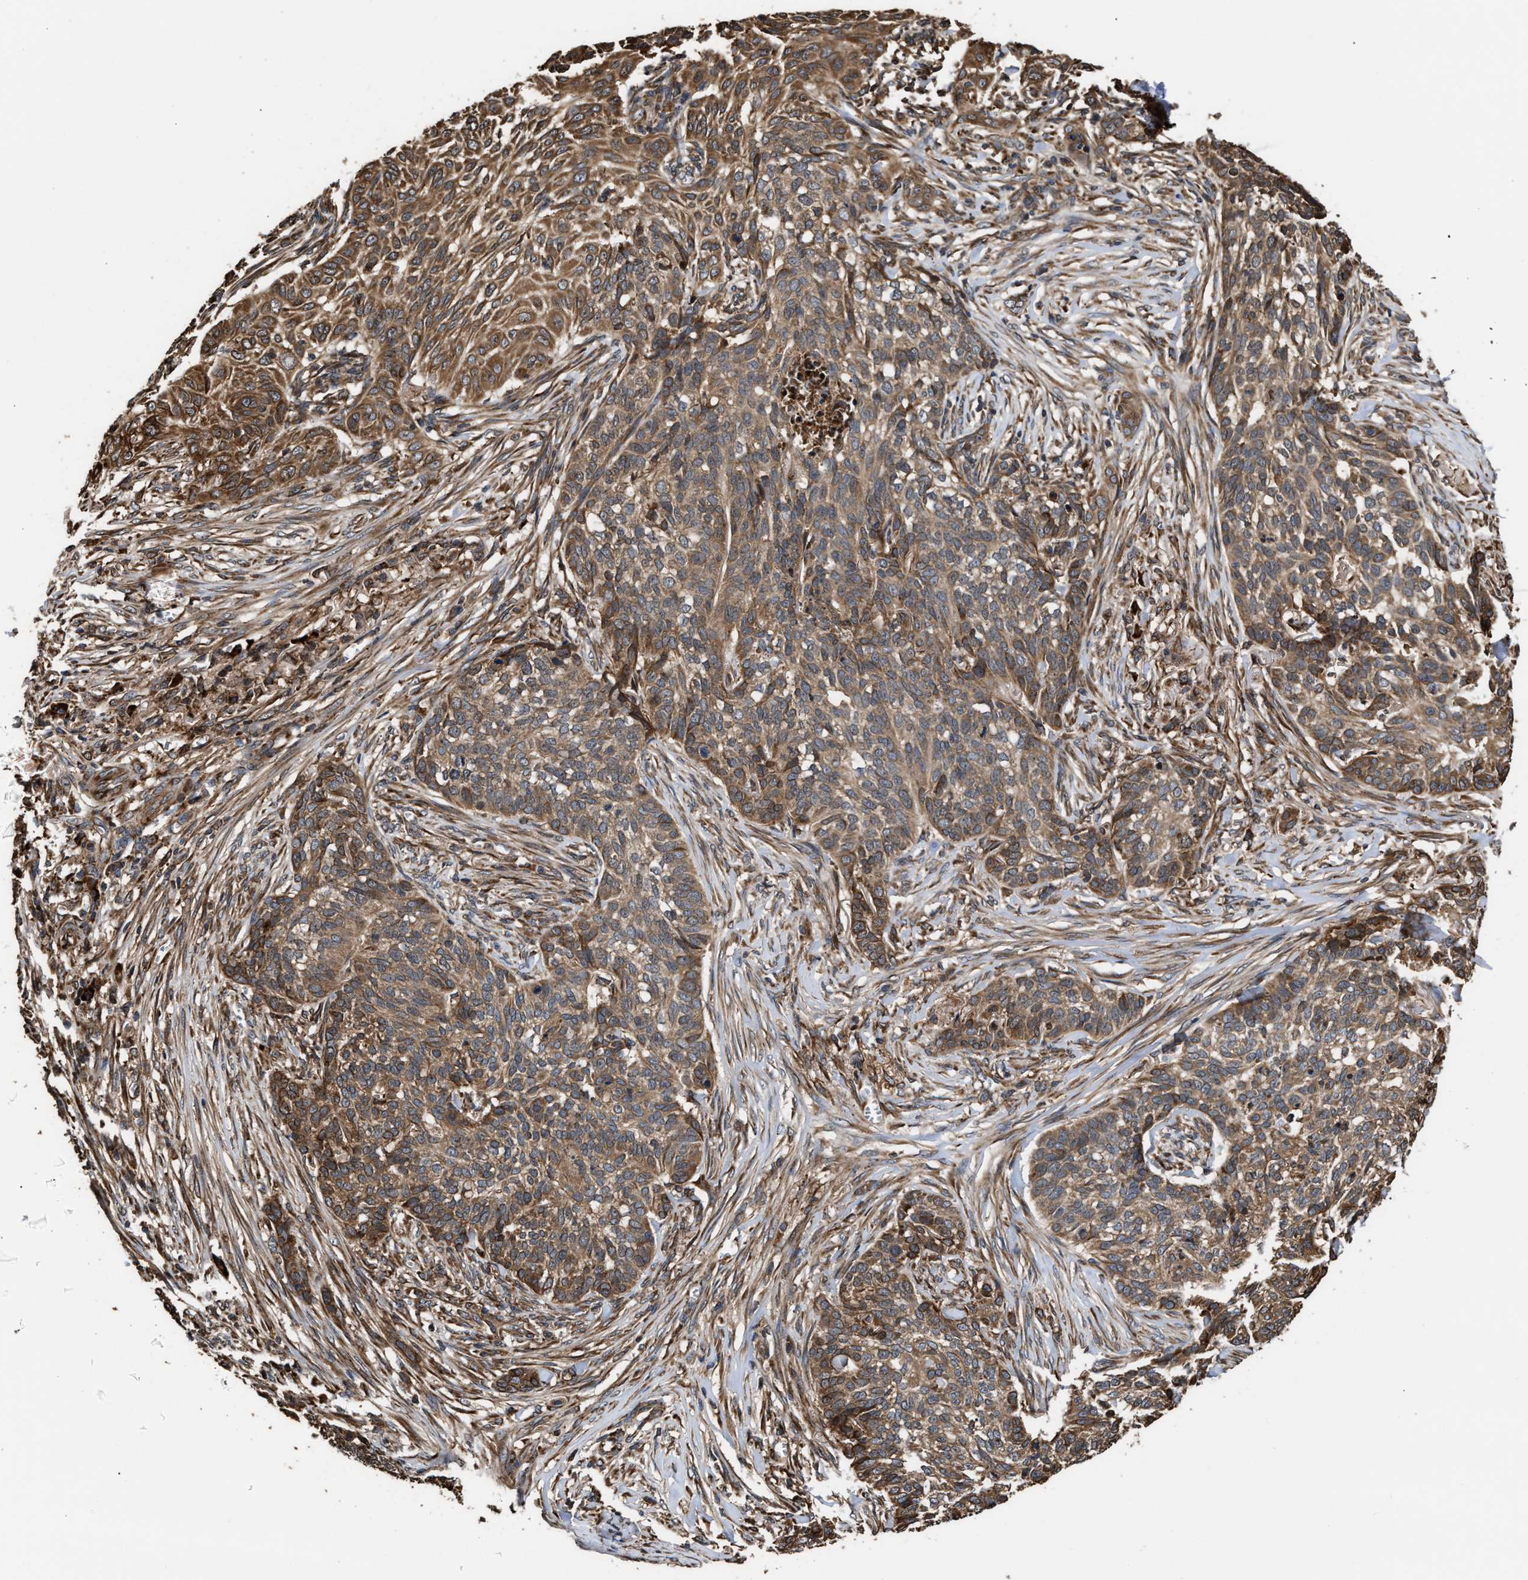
{"staining": {"intensity": "moderate", "quantity": ">75%", "location": "cytoplasmic/membranous"}, "tissue": "skin cancer", "cell_type": "Tumor cells", "image_type": "cancer", "snomed": [{"axis": "morphology", "description": "Basal cell carcinoma"}, {"axis": "topography", "description": "Skin"}], "caption": "Immunohistochemistry micrograph of neoplastic tissue: skin cancer stained using immunohistochemistry shows medium levels of moderate protein expression localized specifically in the cytoplasmic/membranous of tumor cells, appearing as a cytoplasmic/membranous brown color.", "gene": "GOSR1", "patient": {"sex": "male", "age": 85}}